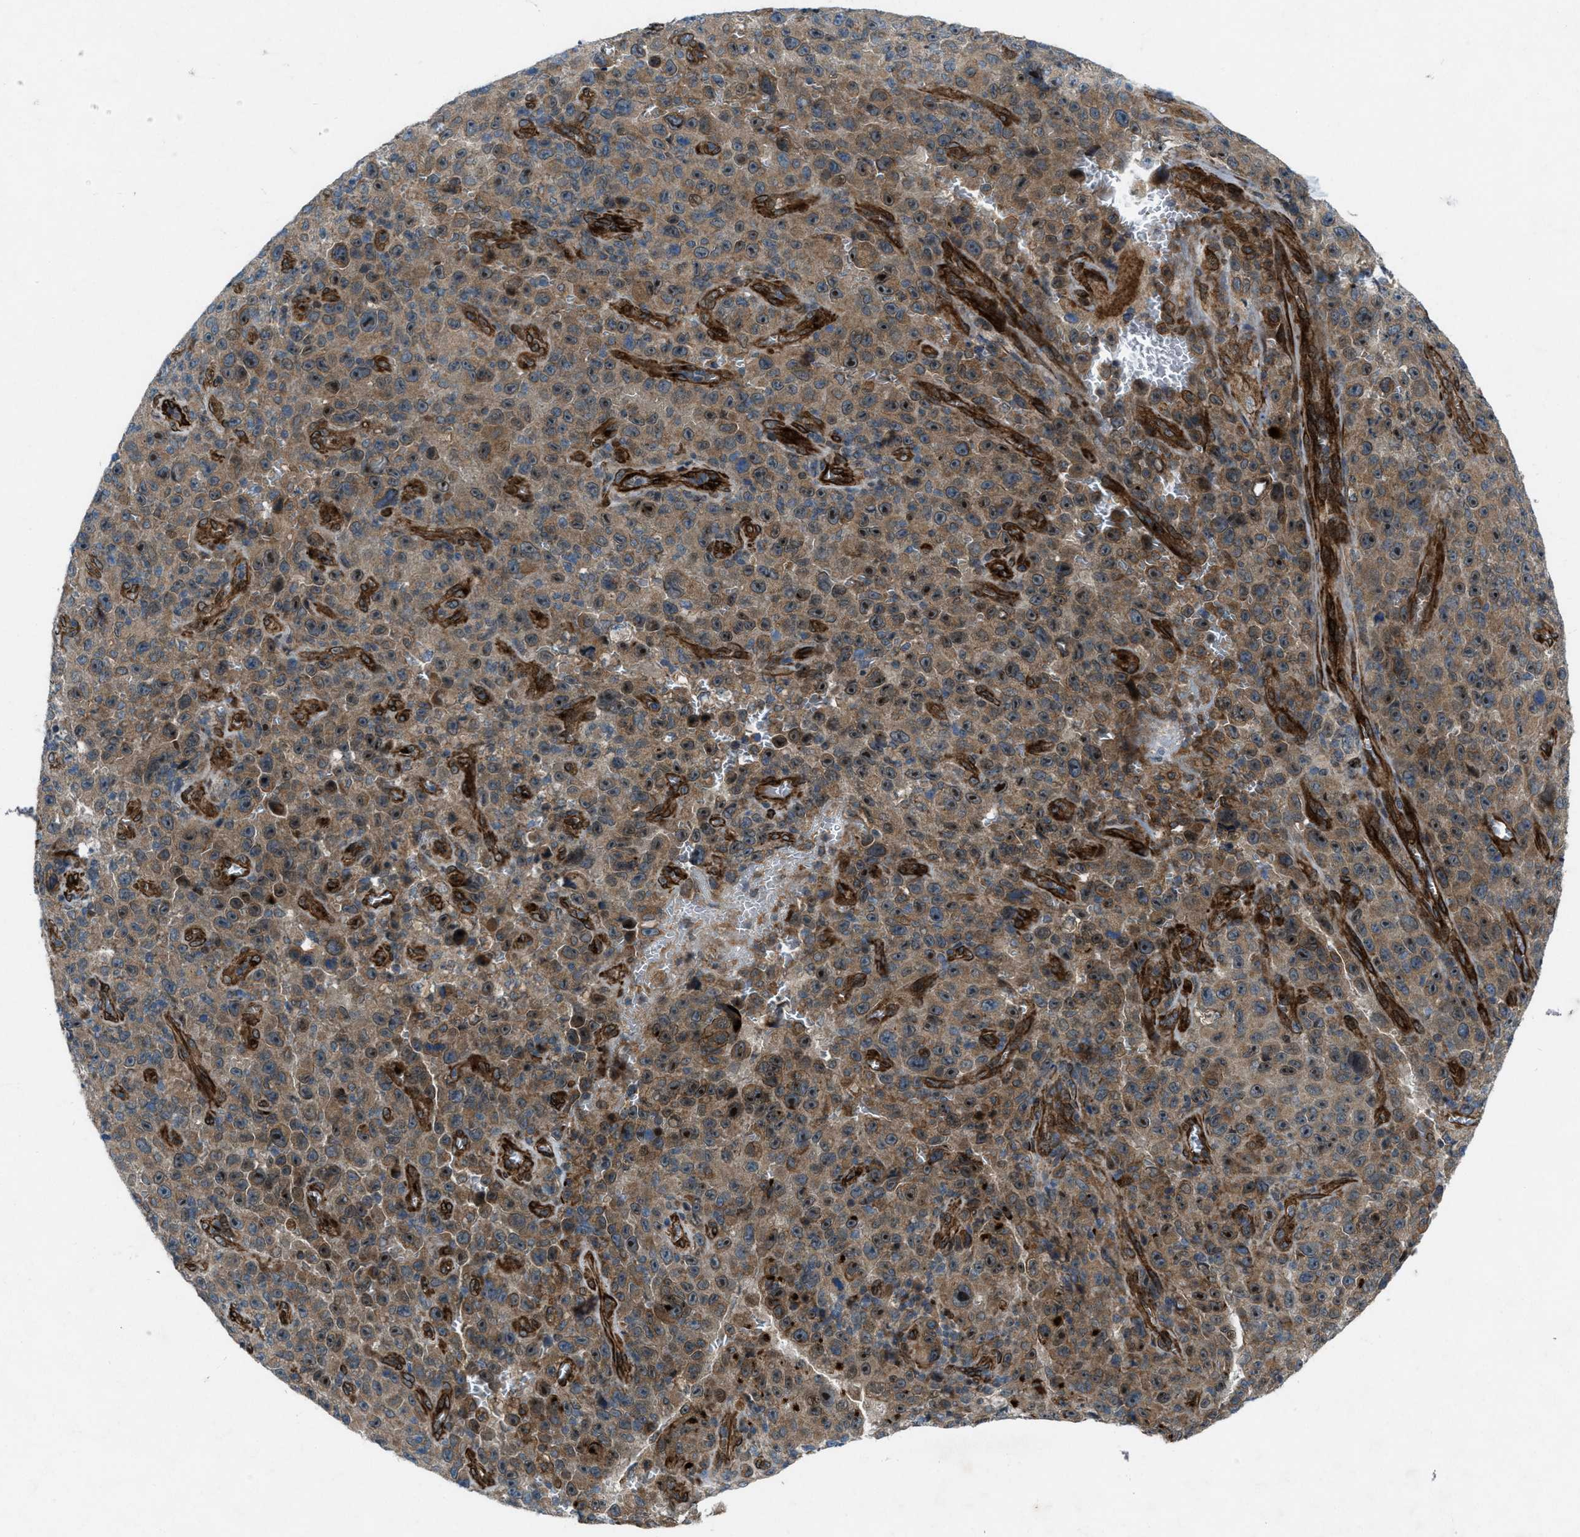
{"staining": {"intensity": "strong", "quantity": "25%-75%", "location": "cytoplasmic/membranous,nuclear"}, "tissue": "melanoma", "cell_type": "Tumor cells", "image_type": "cancer", "snomed": [{"axis": "morphology", "description": "Malignant melanoma, NOS"}, {"axis": "topography", "description": "Skin"}], "caption": "Immunohistochemistry (IHC) (DAB (3,3'-diaminobenzidine)) staining of melanoma reveals strong cytoplasmic/membranous and nuclear protein positivity in approximately 25%-75% of tumor cells.", "gene": "URGCP", "patient": {"sex": "female", "age": 82}}